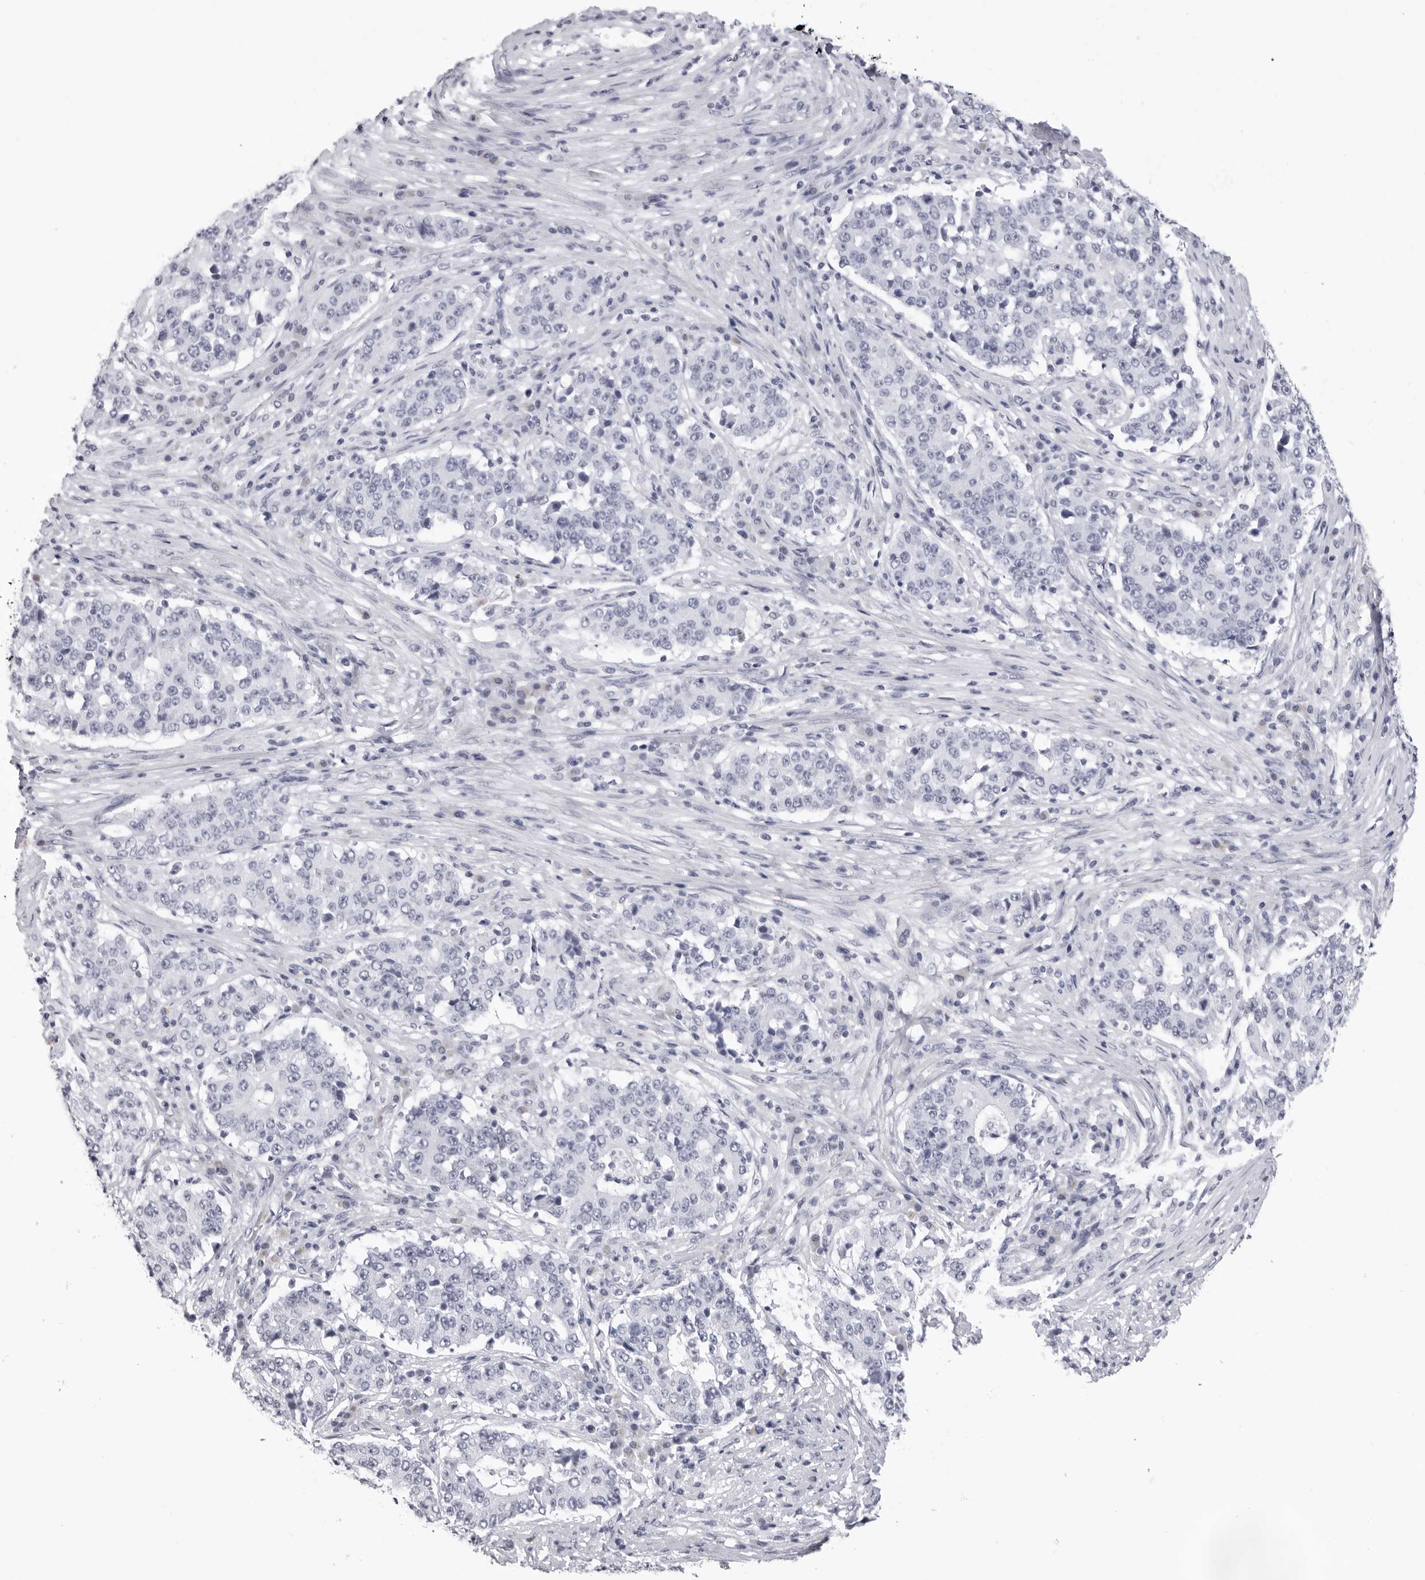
{"staining": {"intensity": "negative", "quantity": "none", "location": "none"}, "tissue": "stomach cancer", "cell_type": "Tumor cells", "image_type": "cancer", "snomed": [{"axis": "morphology", "description": "Adenocarcinoma, NOS"}, {"axis": "topography", "description": "Stomach"}], "caption": "Human adenocarcinoma (stomach) stained for a protein using IHC displays no staining in tumor cells.", "gene": "LGALS4", "patient": {"sex": "male", "age": 59}}